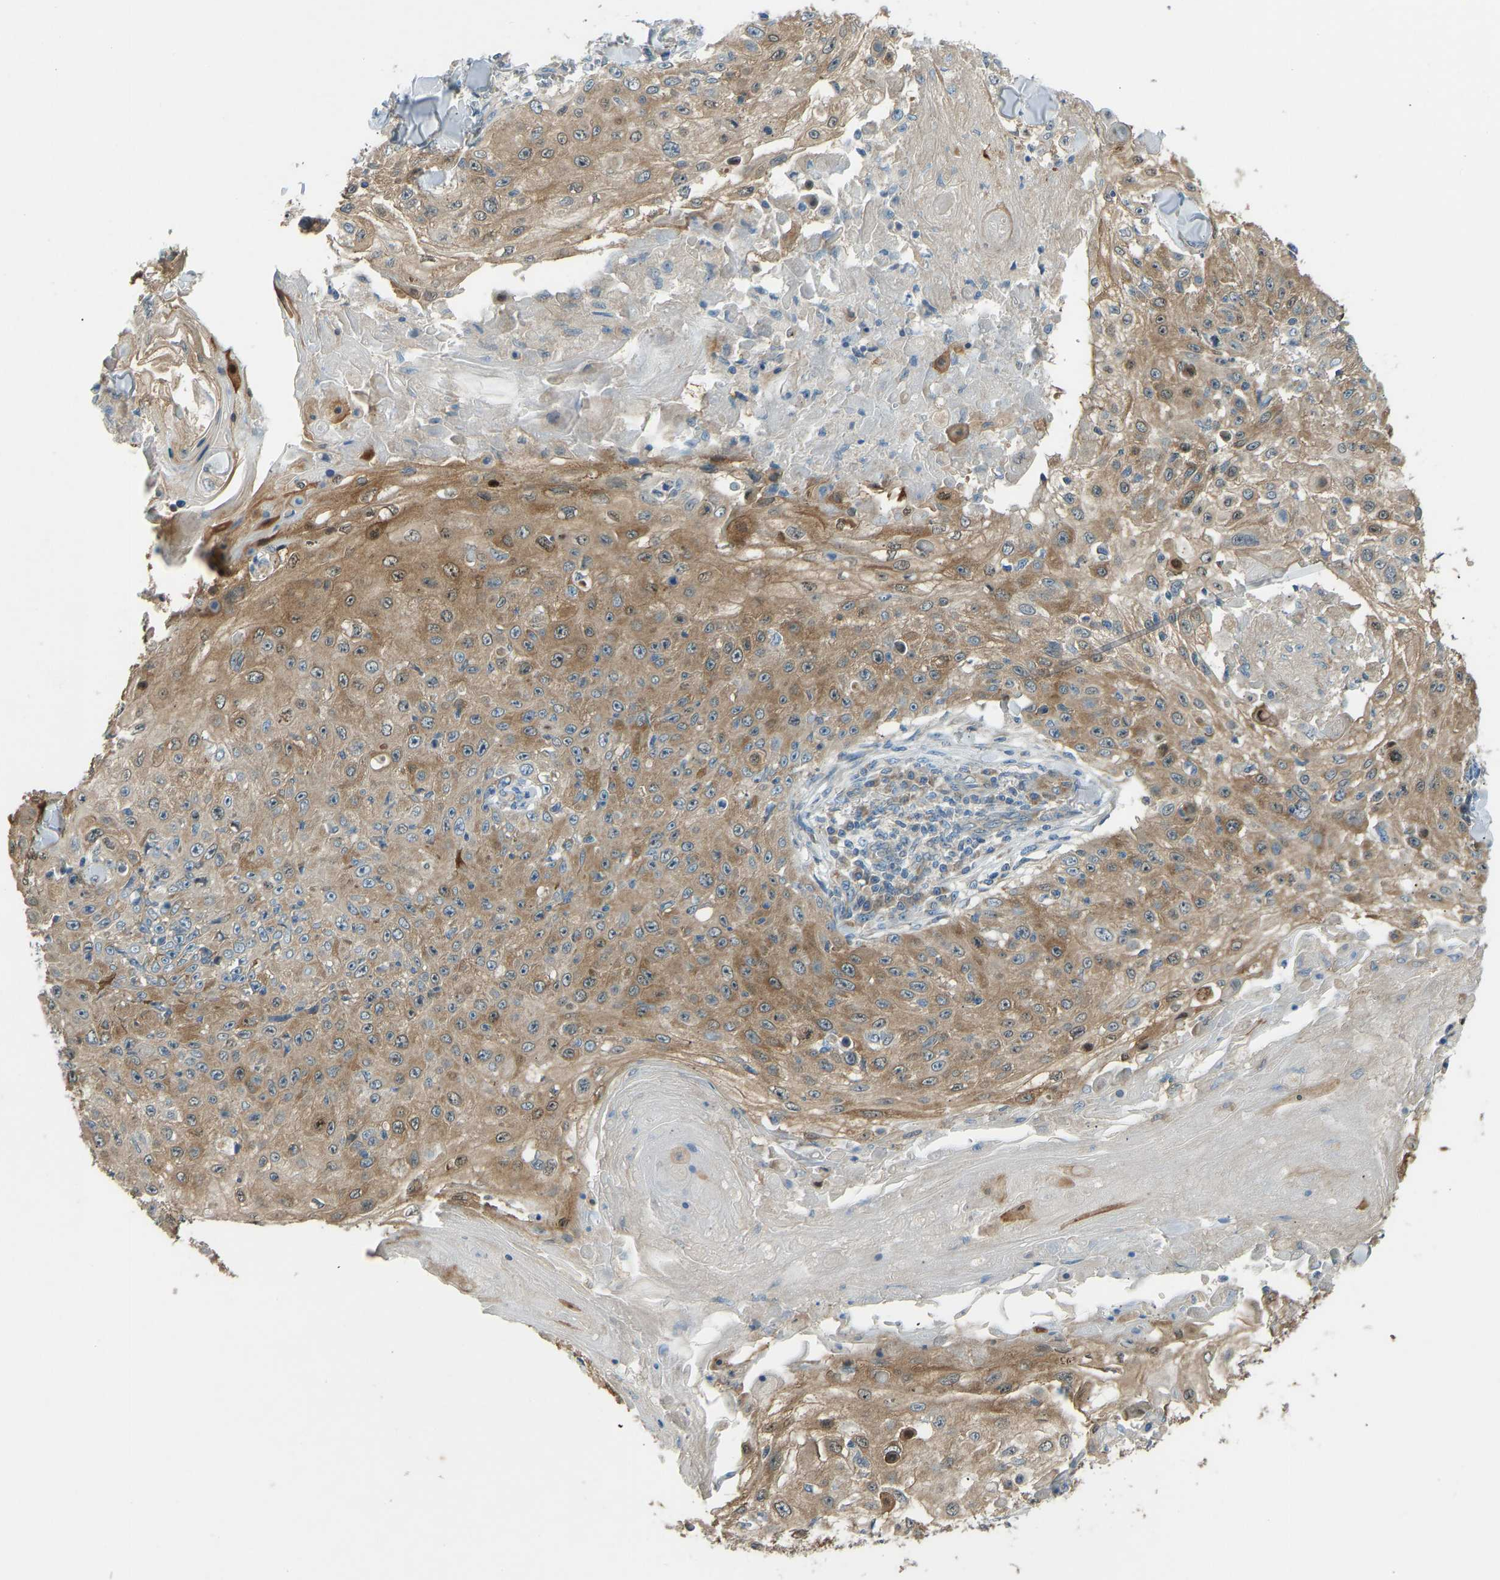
{"staining": {"intensity": "moderate", "quantity": ">75%", "location": "cytoplasmic/membranous"}, "tissue": "skin cancer", "cell_type": "Tumor cells", "image_type": "cancer", "snomed": [{"axis": "morphology", "description": "Squamous cell carcinoma, NOS"}, {"axis": "topography", "description": "Skin"}], "caption": "The image demonstrates staining of squamous cell carcinoma (skin), revealing moderate cytoplasmic/membranous protein expression (brown color) within tumor cells.", "gene": "STAU2", "patient": {"sex": "male", "age": 86}}